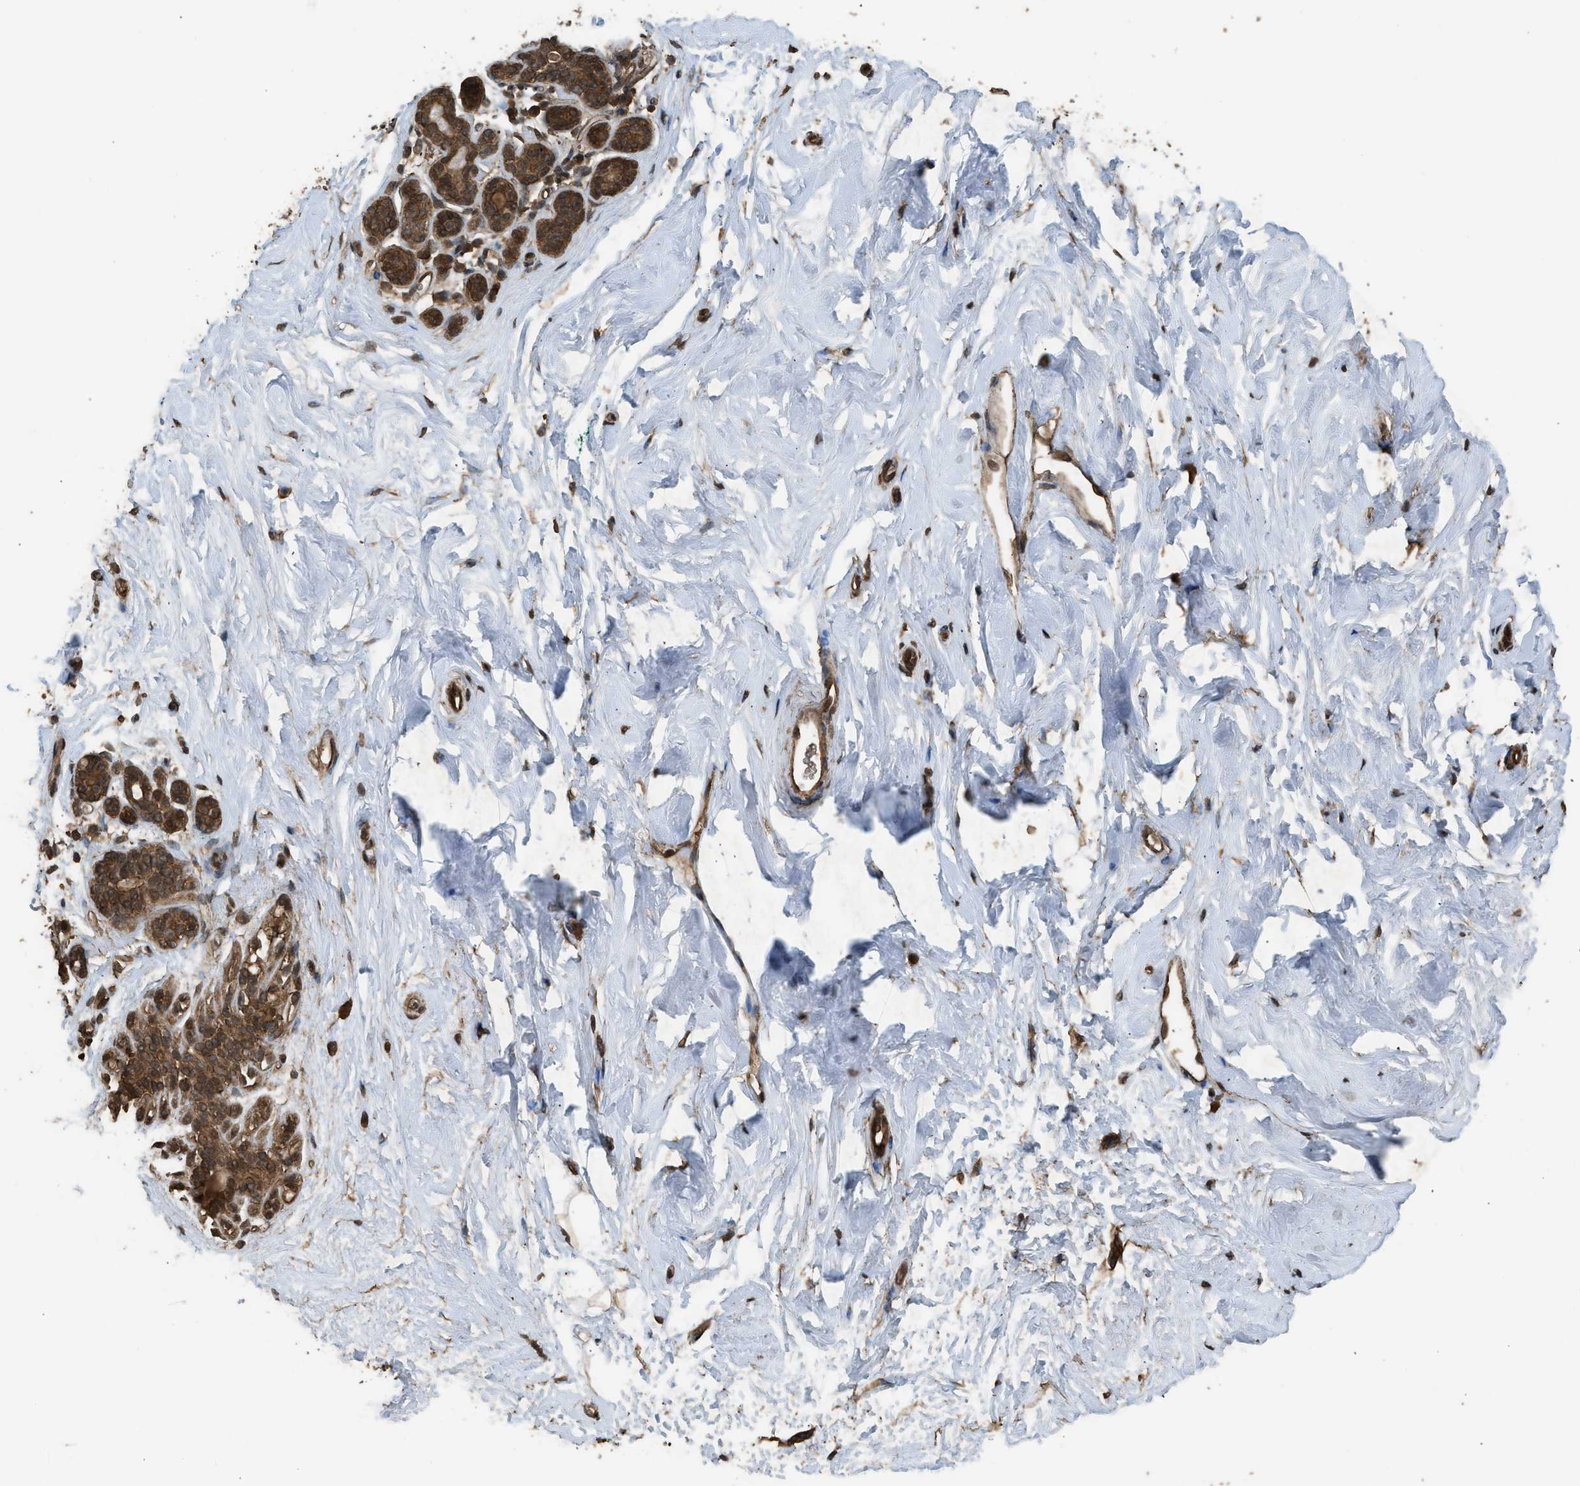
{"staining": {"intensity": "moderate", "quantity": ">75%", "location": "cytoplasmic/membranous,nuclear"}, "tissue": "breast", "cell_type": "Adipocytes", "image_type": "normal", "snomed": [{"axis": "morphology", "description": "Normal tissue, NOS"}, {"axis": "topography", "description": "Breast"}], "caption": "The immunohistochemical stain highlights moderate cytoplasmic/membranous,nuclear staining in adipocytes of unremarkable breast. Immunohistochemistry stains the protein of interest in brown and the nuclei are stained blue.", "gene": "MYBL2", "patient": {"sex": "female", "age": 52}}